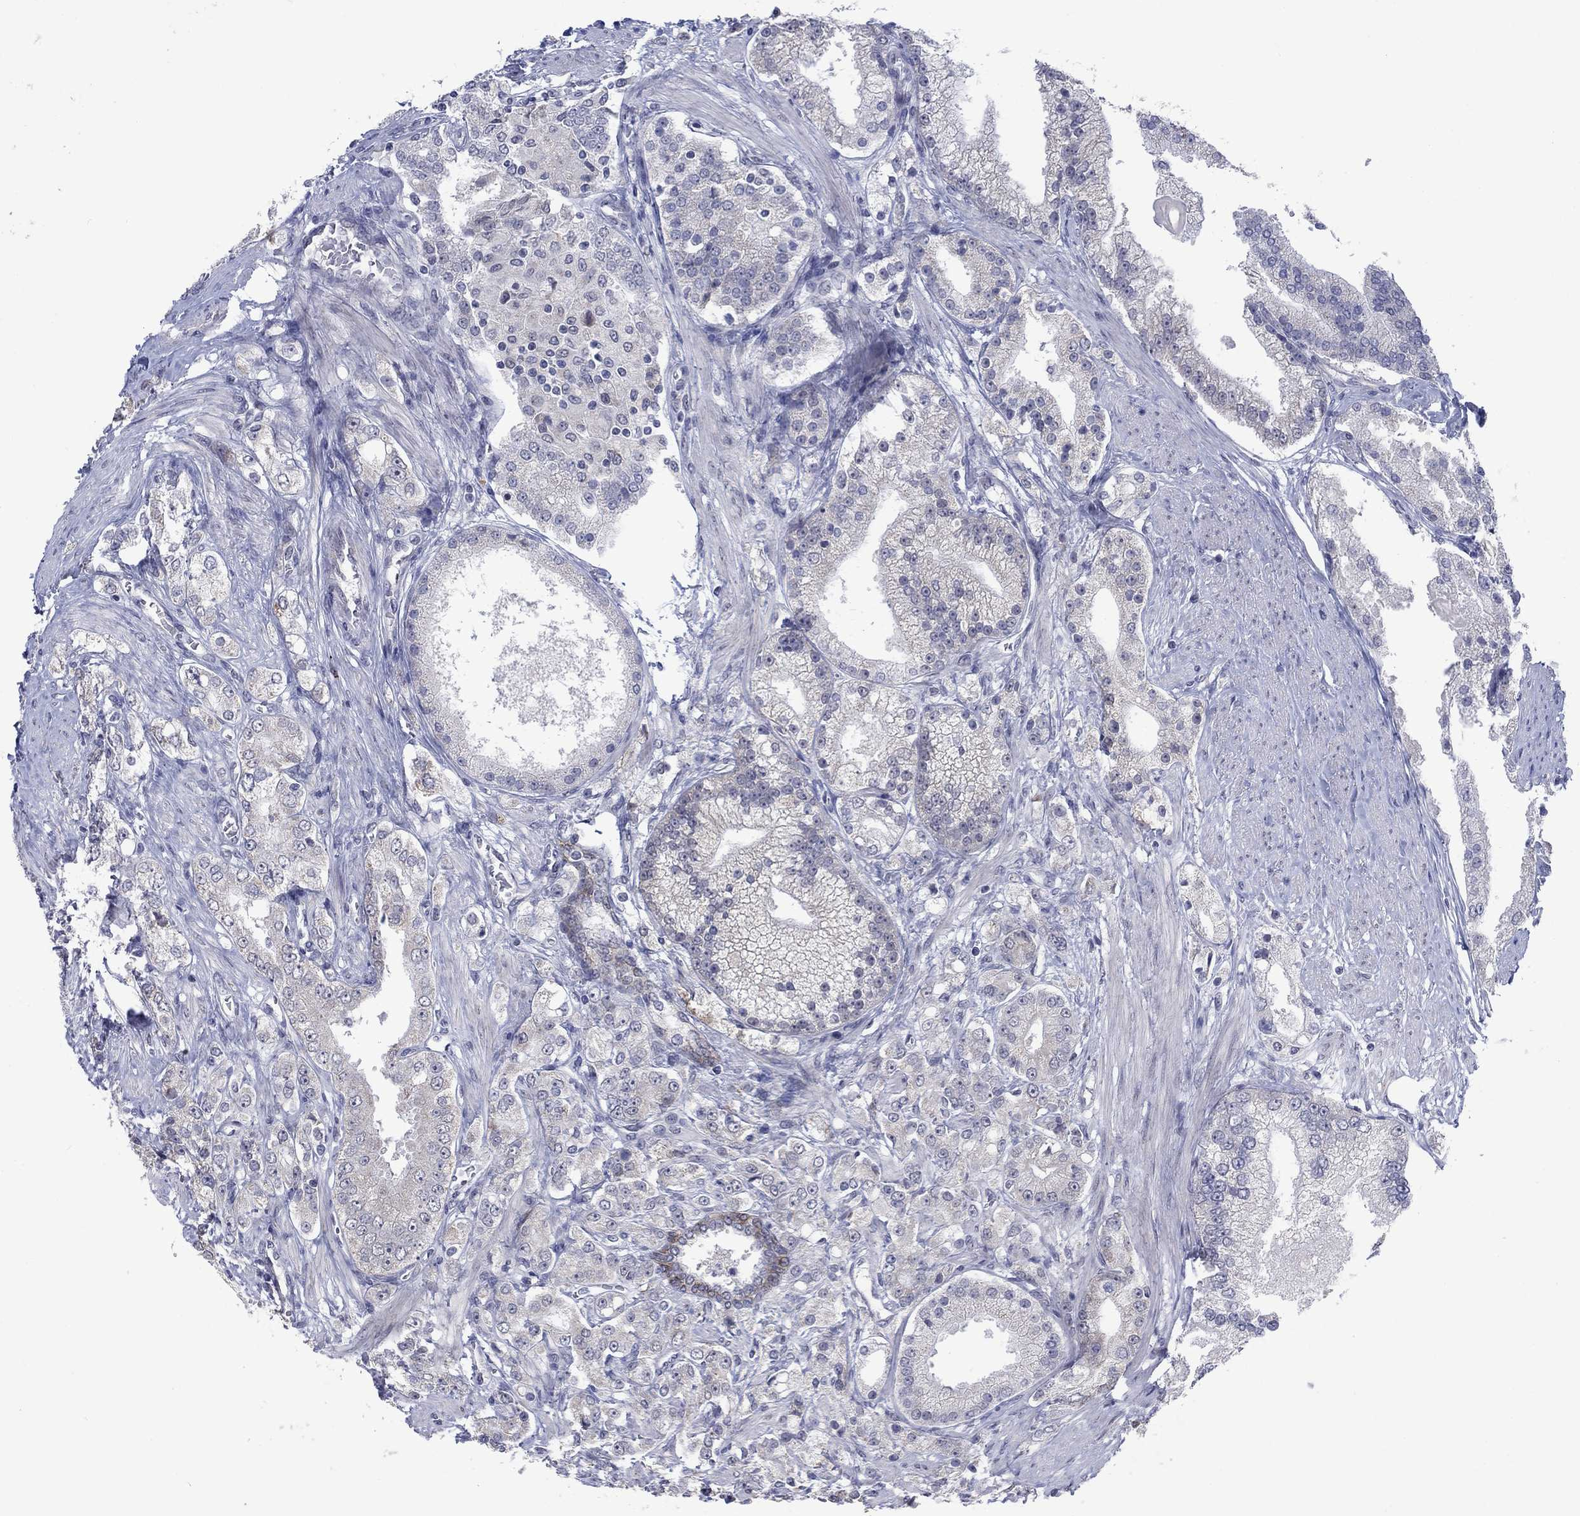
{"staining": {"intensity": "negative", "quantity": "none", "location": "none"}, "tissue": "prostate cancer", "cell_type": "Tumor cells", "image_type": "cancer", "snomed": [{"axis": "morphology", "description": "Adenocarcinoma, NOS"}, {"axis": "topography", "description": "Prostate and seminal vesicle, NOS"}, {"axis": "topography", "description": "Prostate"}], "caption": "Immunohistochemical staining of prostate cancer displays no significant expression in tumor cells.", "gene": "SDC1", "patient": {"sex": "male", "age": 67}}